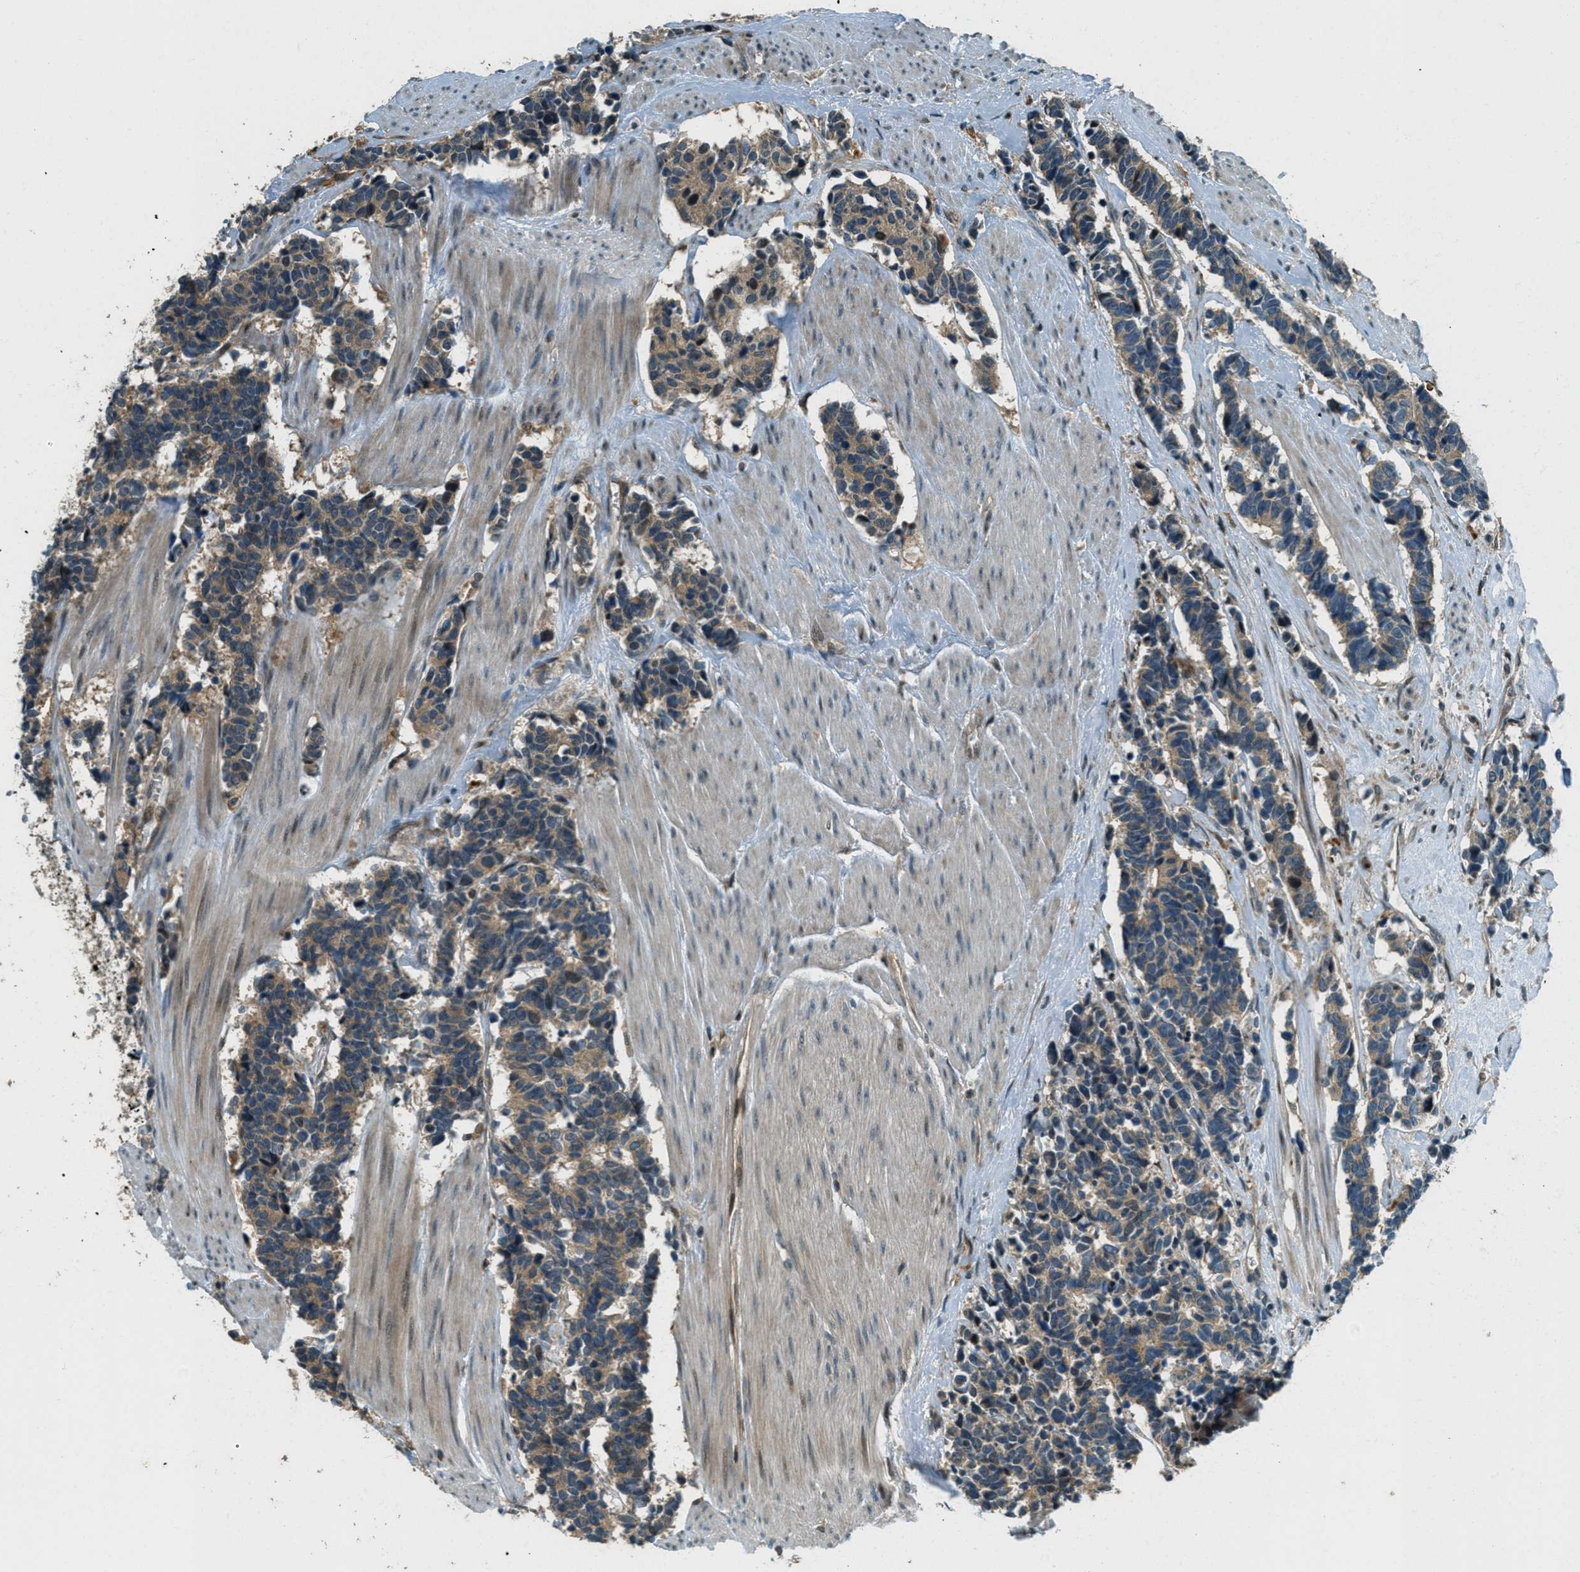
{"staining": {"intensity": "weak", "quantity": ">75%", "location": "cytoplasmic/membranous"}, "tissue": "carcinoid", "cell_type": "Tumor cells", "image_type": "cancer", "snomed": [{"axis": "morphology", "description": "Carcinoma, NOS"}, {"axis": "morphology", "description": "Carcinoid, malignant, NOS"}, {"axis": "topography", "description": "Urinary bladder"}], "caption": "Carcinoma stained with immunohistochemistry (IHC) reveals weak cytoplasmic/membranous expression in approximately >75% of tumor cells.", "gene": "PTPN23", "patient": {"sex": "male", "age": 57}}